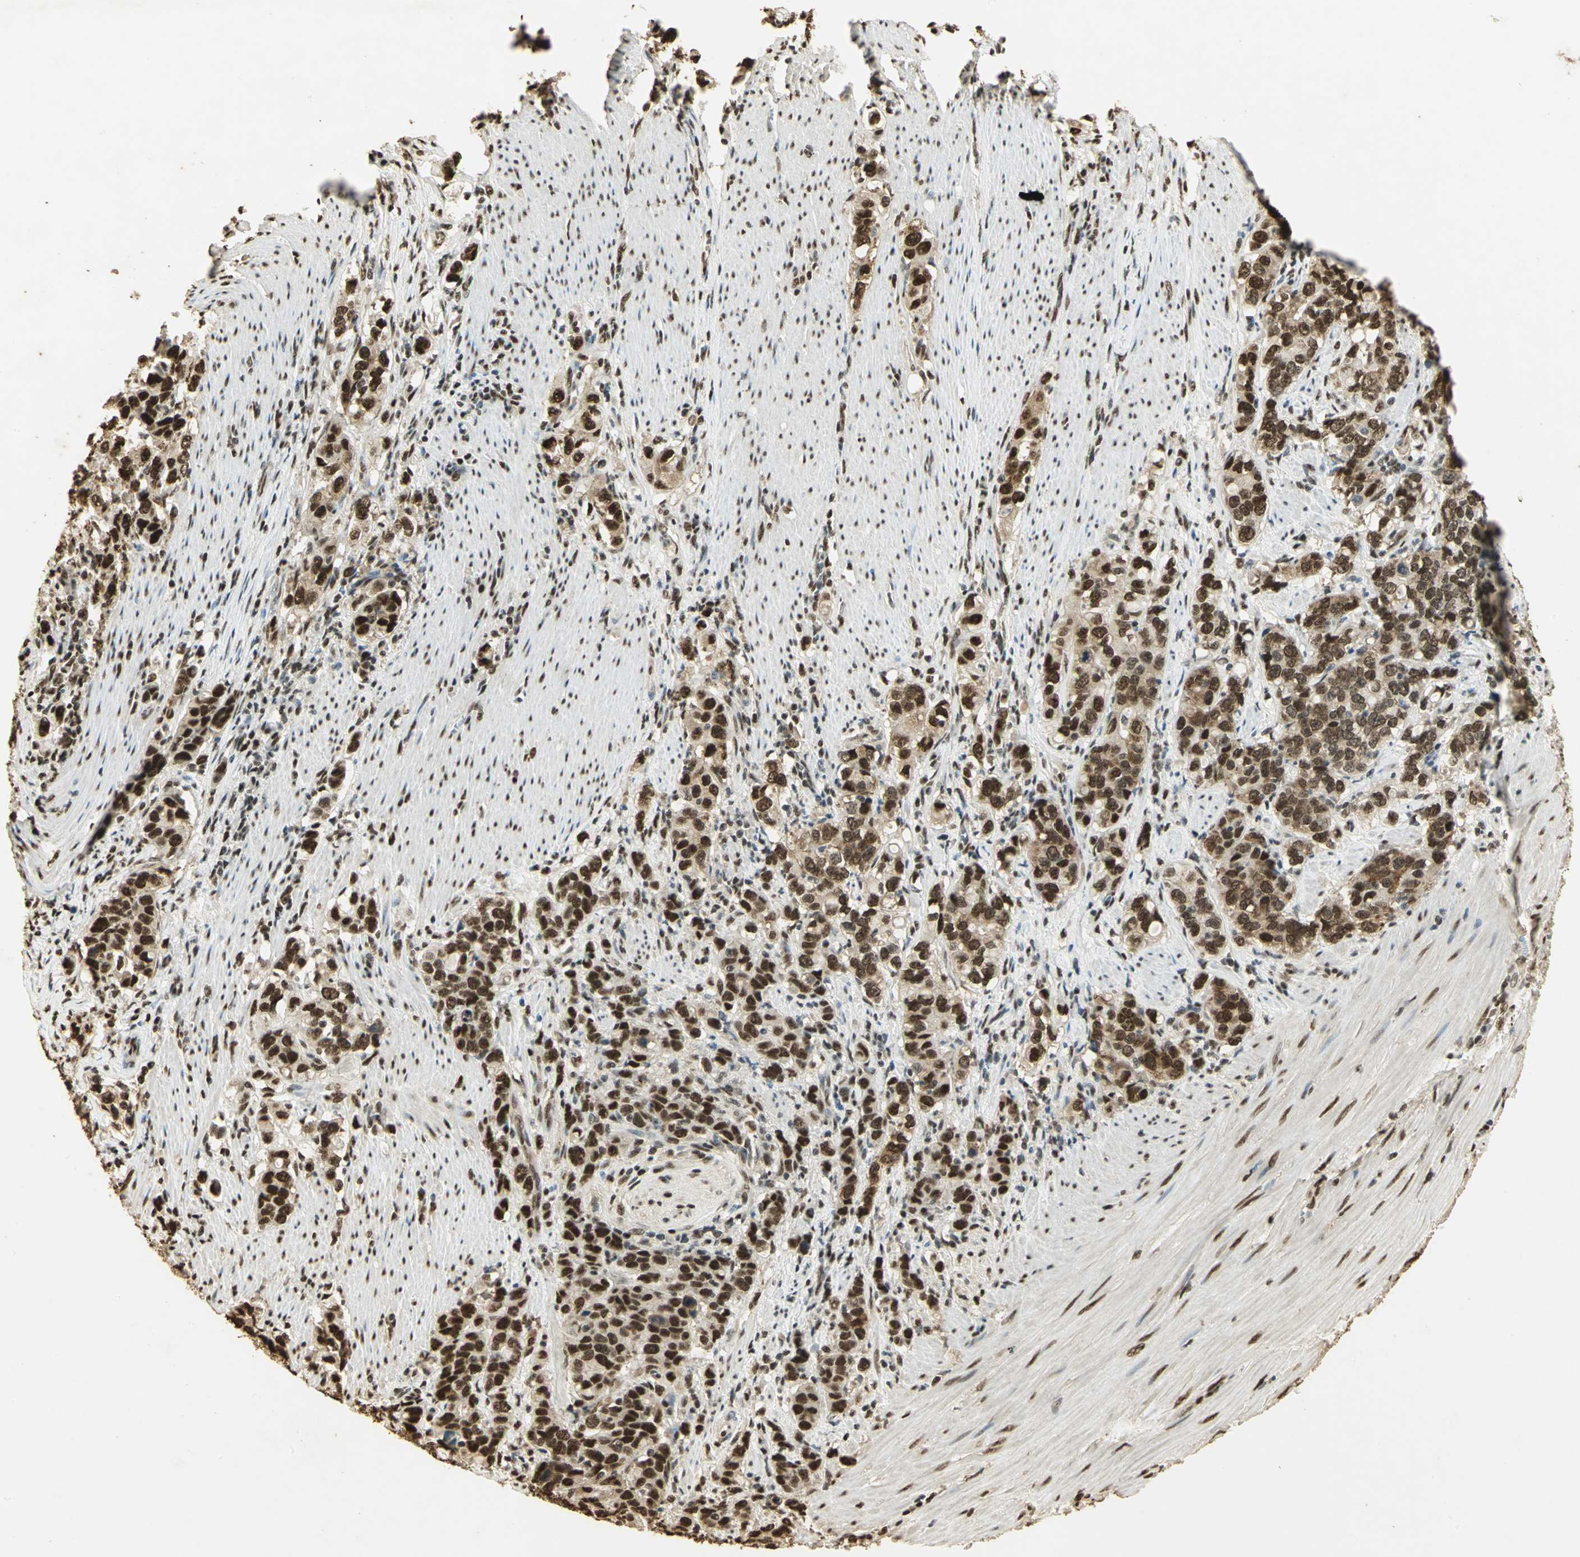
{"staining": {"intensity": "strong", "quantity": ">75%", "location": "cytoplasmic/membranous,nuclear"}, "tissue": "stomach cancer", "cell_type": "Tumor cells", "image_type": "cancer", "snomed": [{"axis": "morphology", "description": "Adenocarcinoma, NOS"}, {"axis": "topography", "description": "Stomach, lower"}], "caption": "Immunohistochemical staining of human adenocarcinoma (stomach) shows high levels of strong cytoplasmic/membranous and nuclear protein staining in approximately >75% of tumor cells.", "gene": "SET", "patient": {"sex": "female", "age": 72}}